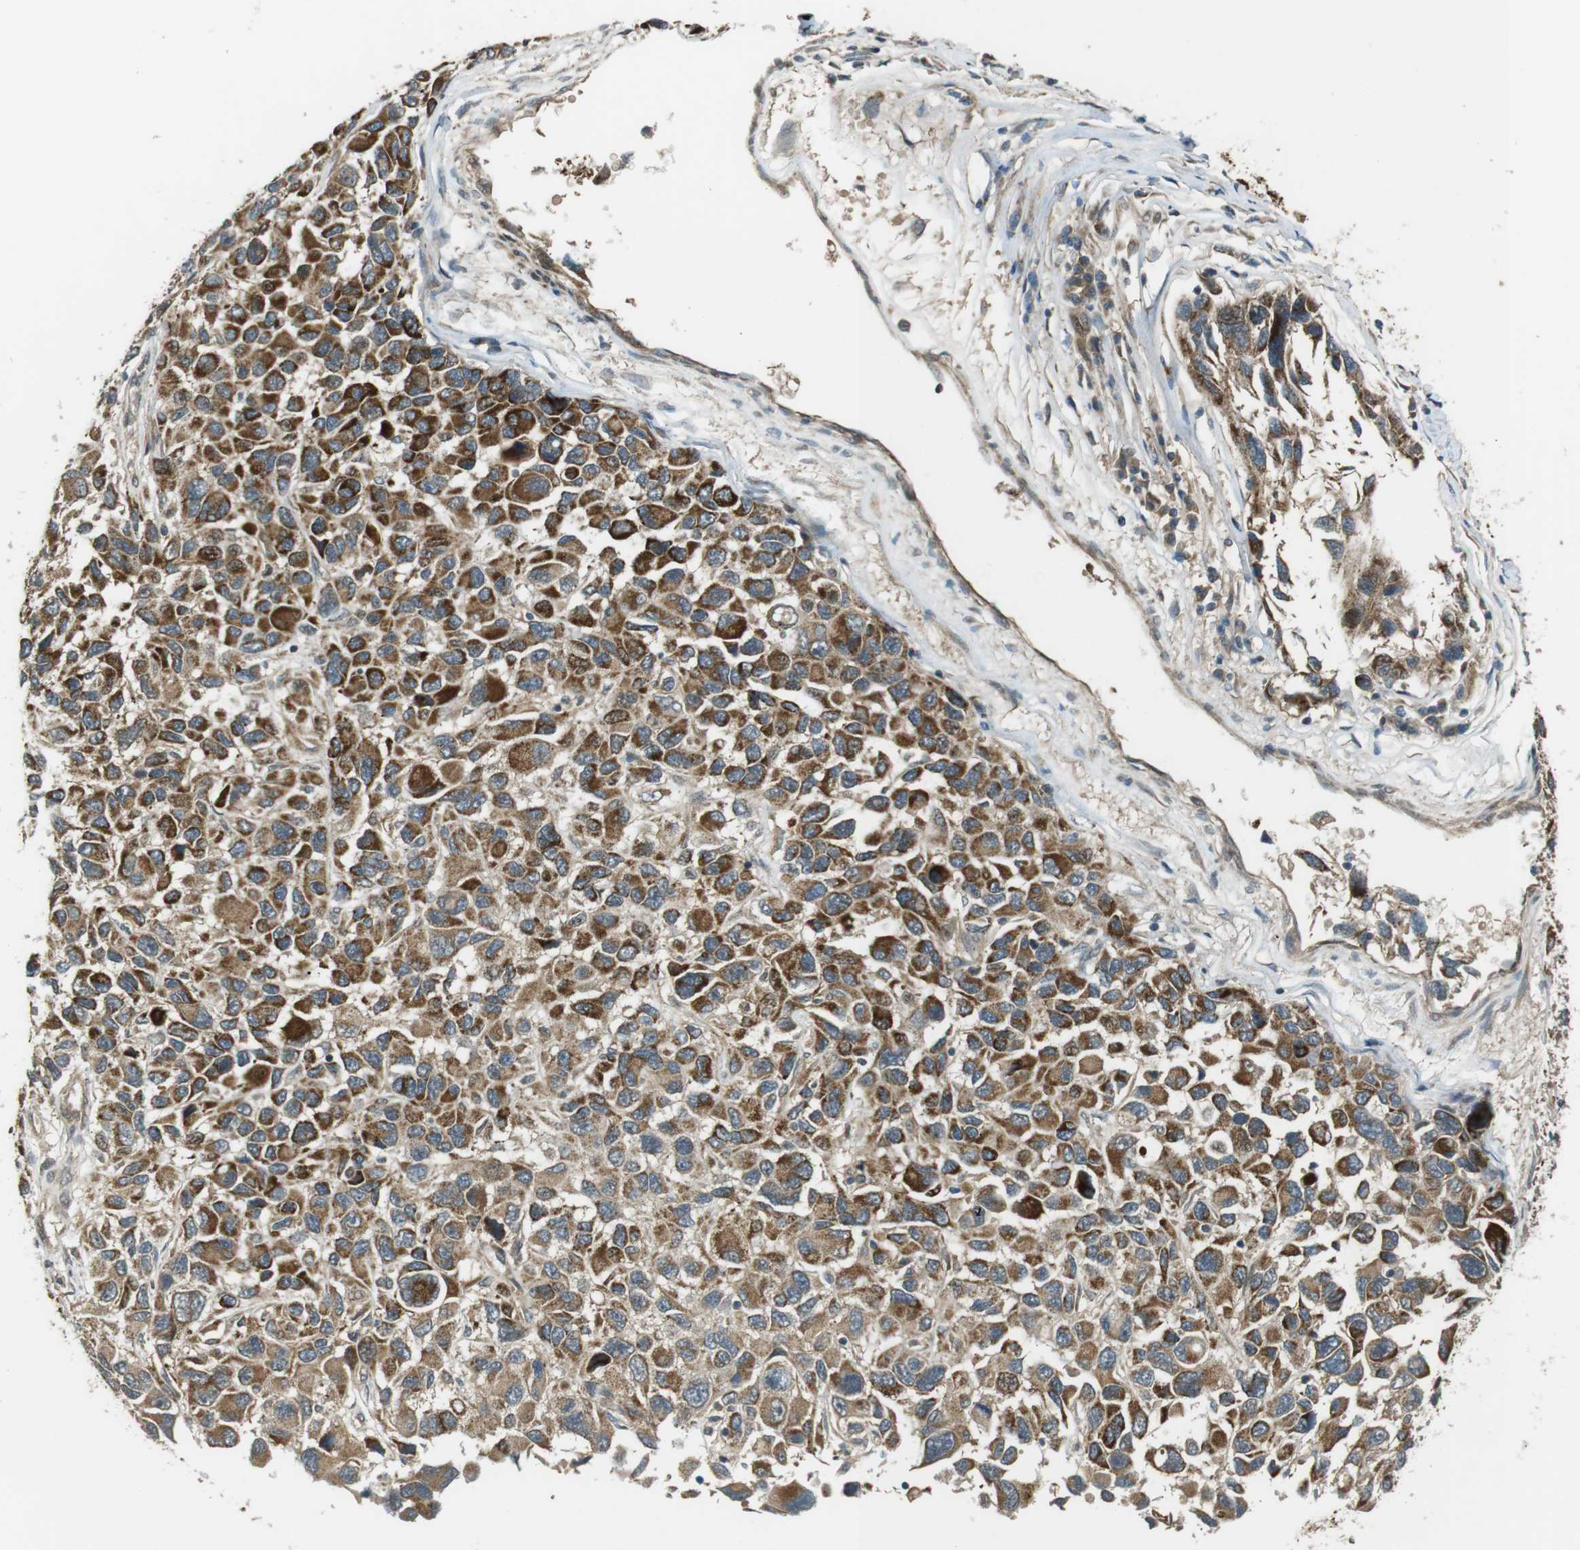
{"staining": {"intensity": "strong", "quantity": ">75%", "location": "cytoplasmic/membranous"}, "tissue": "melanoma", "cell_type": "Tumor cells", "image_type": "cancer", "snomed": [{"axis": "morphology", "description": "Malignant melanoma, NOS"}, {"axis": "topography", "description": "Skin"}], "caption": "A brown stain labels strong cytoplasmic/membranous expression of a protein in melanoma tumor cells.", "gene": "IFFO2", "patient": {"sex": "male", "age": 53}}